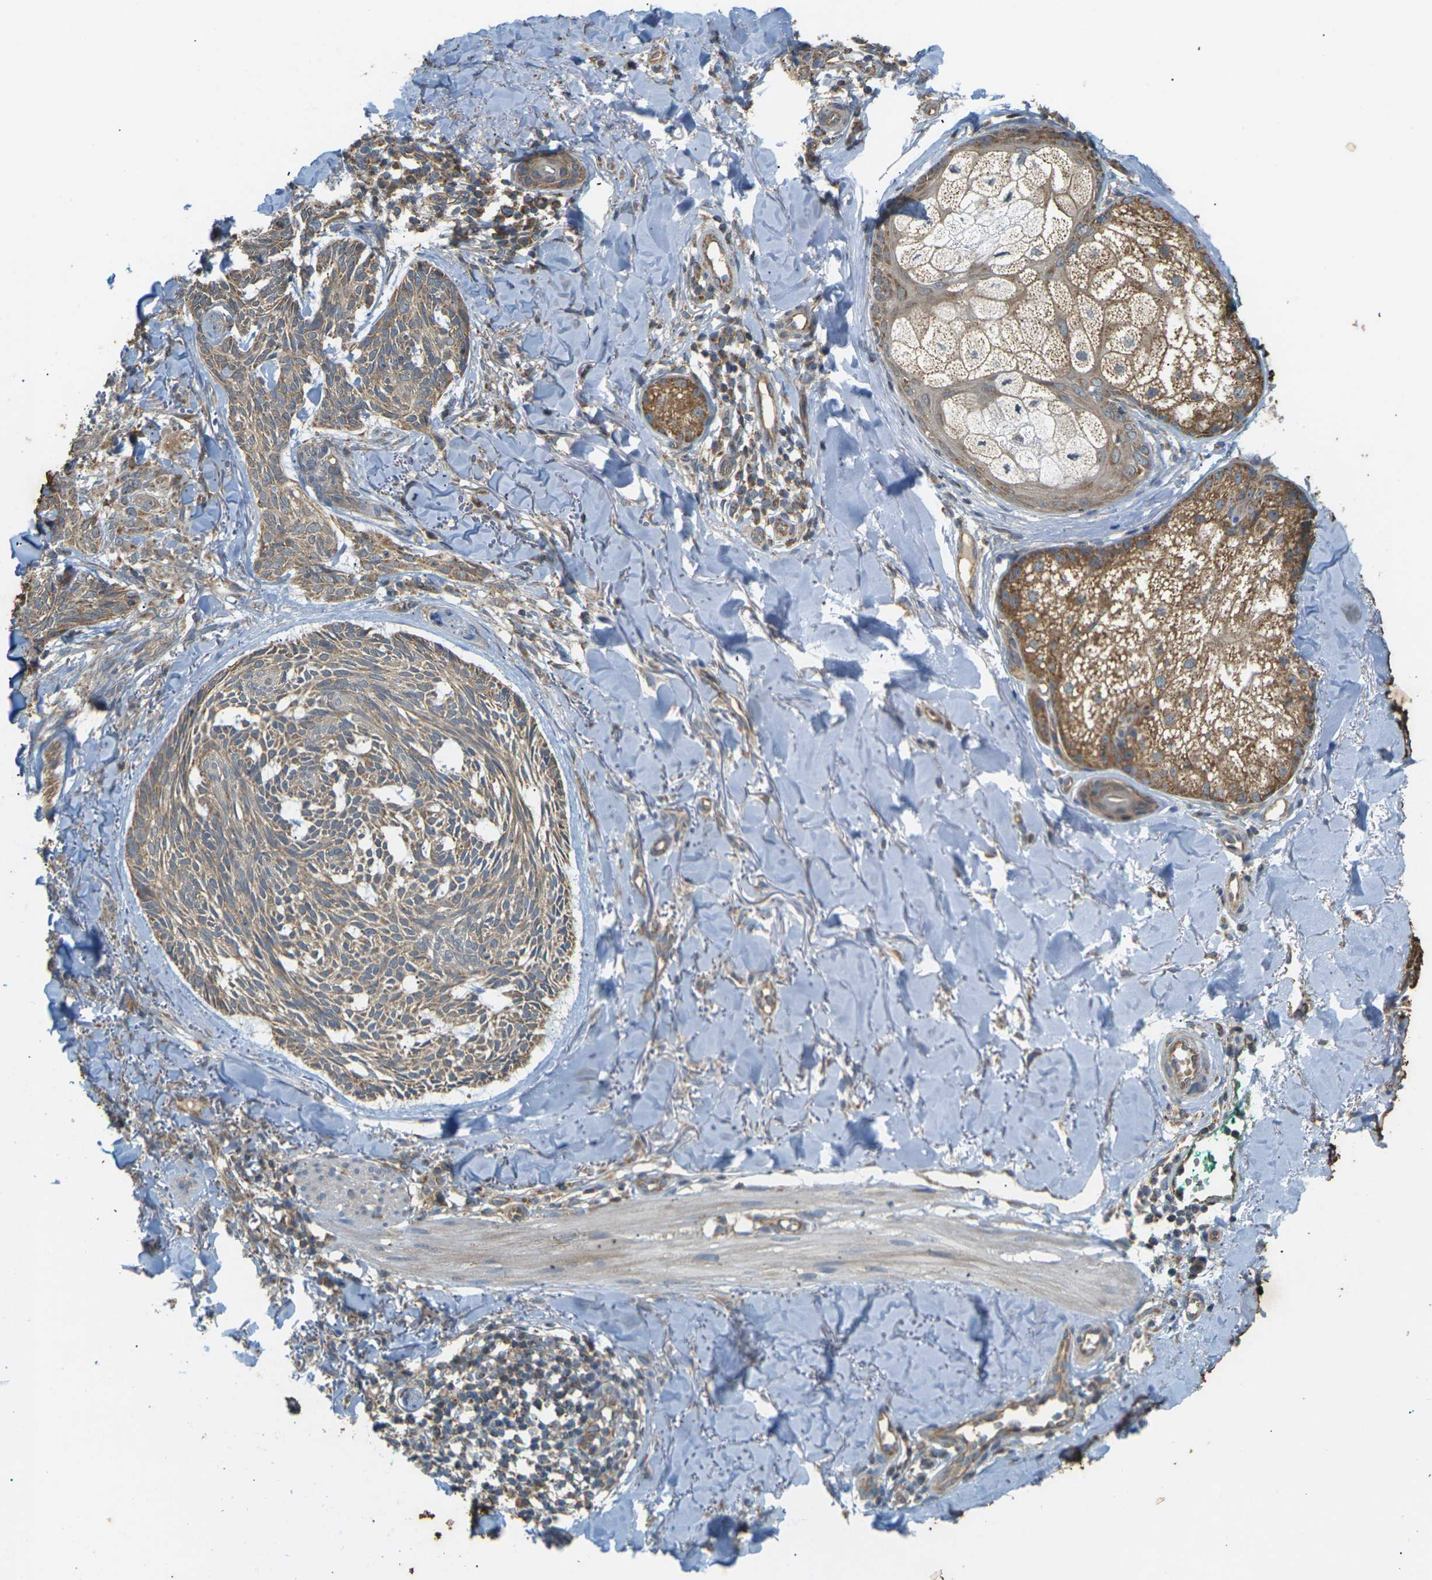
{"staining": {"intensity": "moderate", "quantity": ">75%", "location": "cytoplasmic/membranous"}, "tissue": "skin cancer", "cell_type": "Tumor cells", "image_type": "cancer", "snomed": [{"axis": "morphology", "description": "Basal cell carcinoma"}, {"axis": "topography", "description": "Skin"}], "caption": "Immunohistochemical staining of human skin cancer (basal cell carcinoma) exhibits moderate cytoplasmic/membranous protein staining in about >75% of tumor cells.", "gene": "KSR1", "patient": {"sex": "male", "age": 43}}